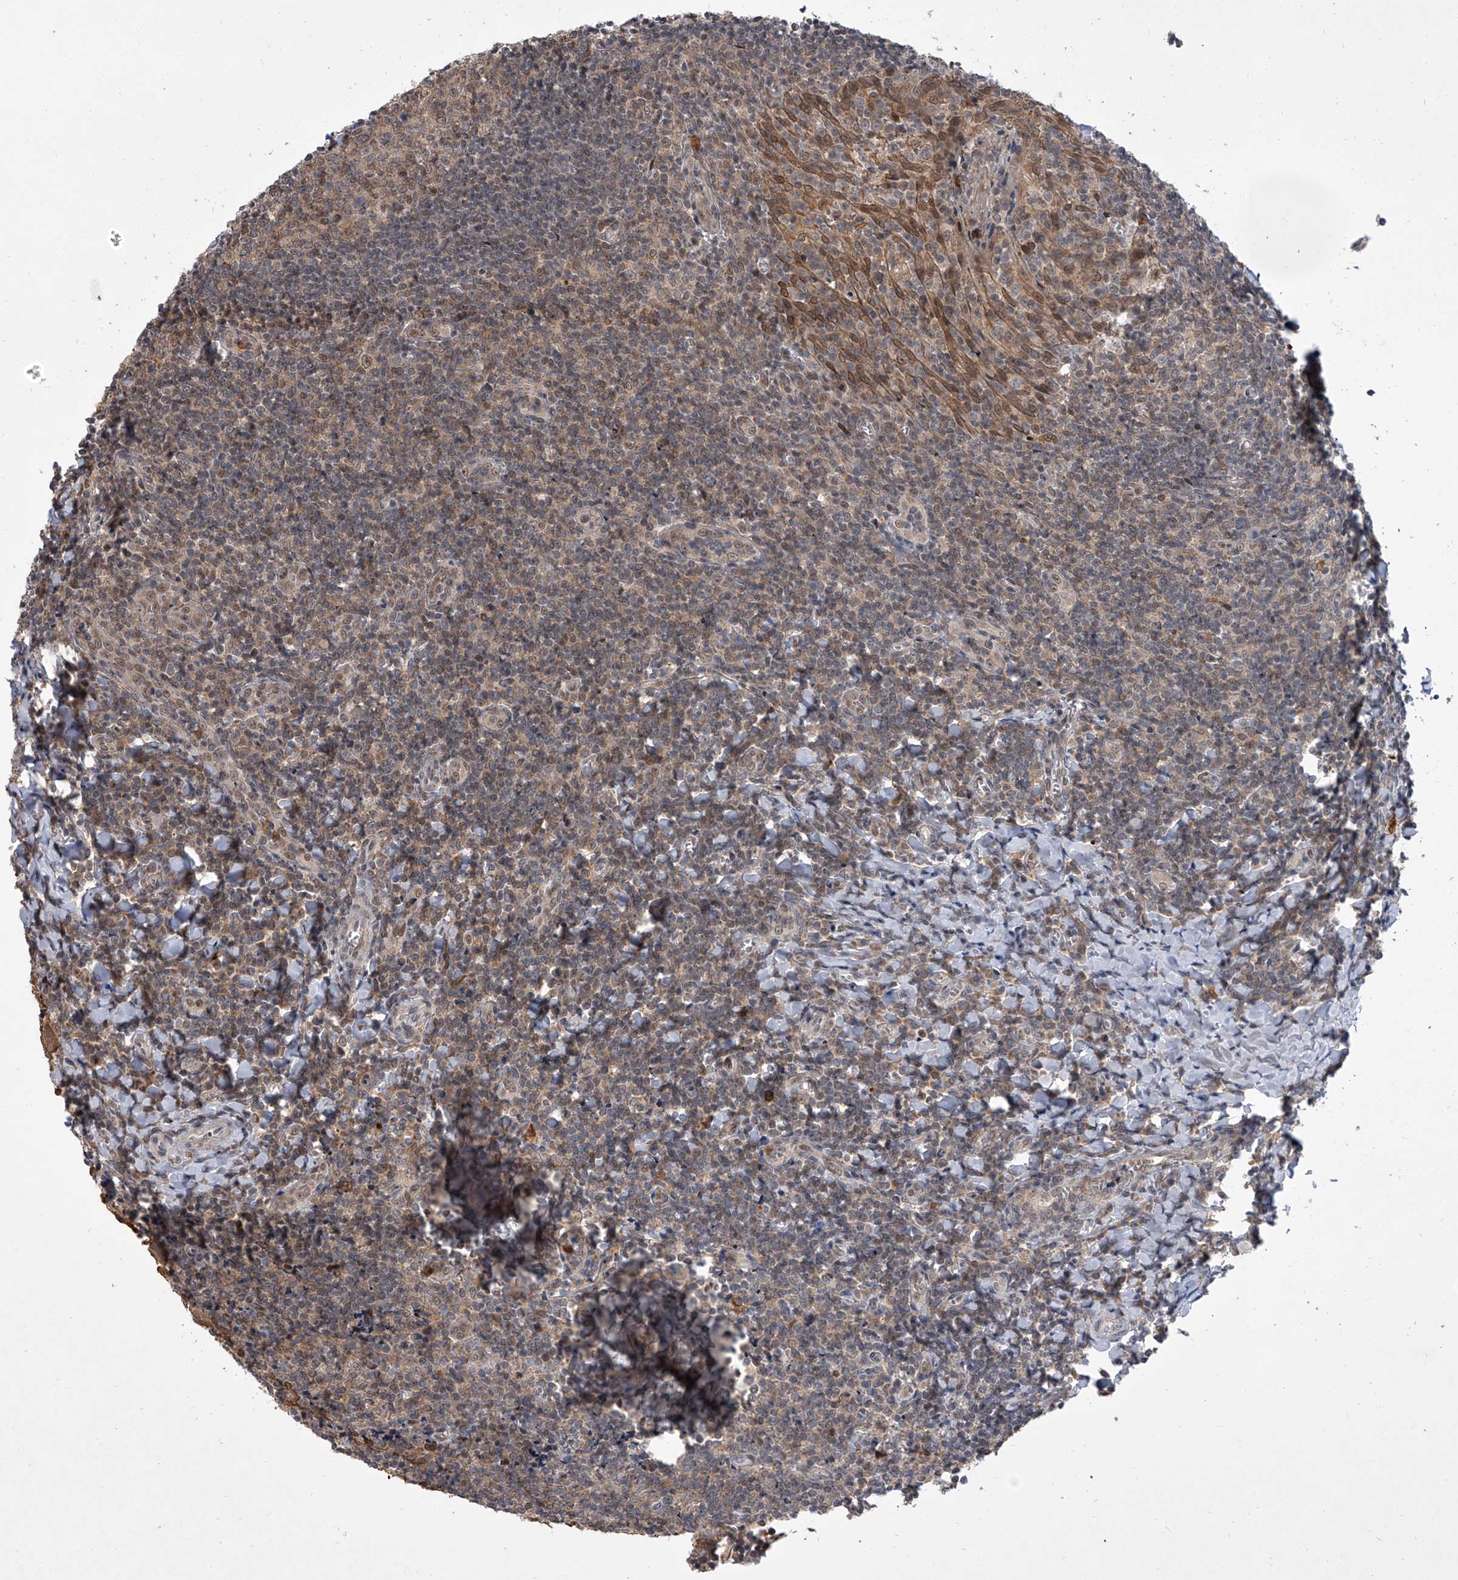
{"staining": {"intensity": "weak", "quantity": "25%-75%", "location": "cytoplasmic/membranous"}, "tissue": "tonsil", "cell_type": "Germinal center cells", "image_type": "normal", "snomed": [{"axis": "morphology", "description": "Normal tissue, NOS"}, {"axis": "topography", "description": "Tonsil"}], "caption": "Normal tonsil was stained to show a protein in brown. There is low levels of weak cytoplasmic/membranous staining in approximately 25%-75% of germinal center cells. Using DAB (3,3'-diaminobenzidine) (brown) and hematoxylin (blue) stains, captured at high magnification using brightfield microscopy.", "gene": "BHLHE23", "patient": {"sex": "male", "age": 27}}